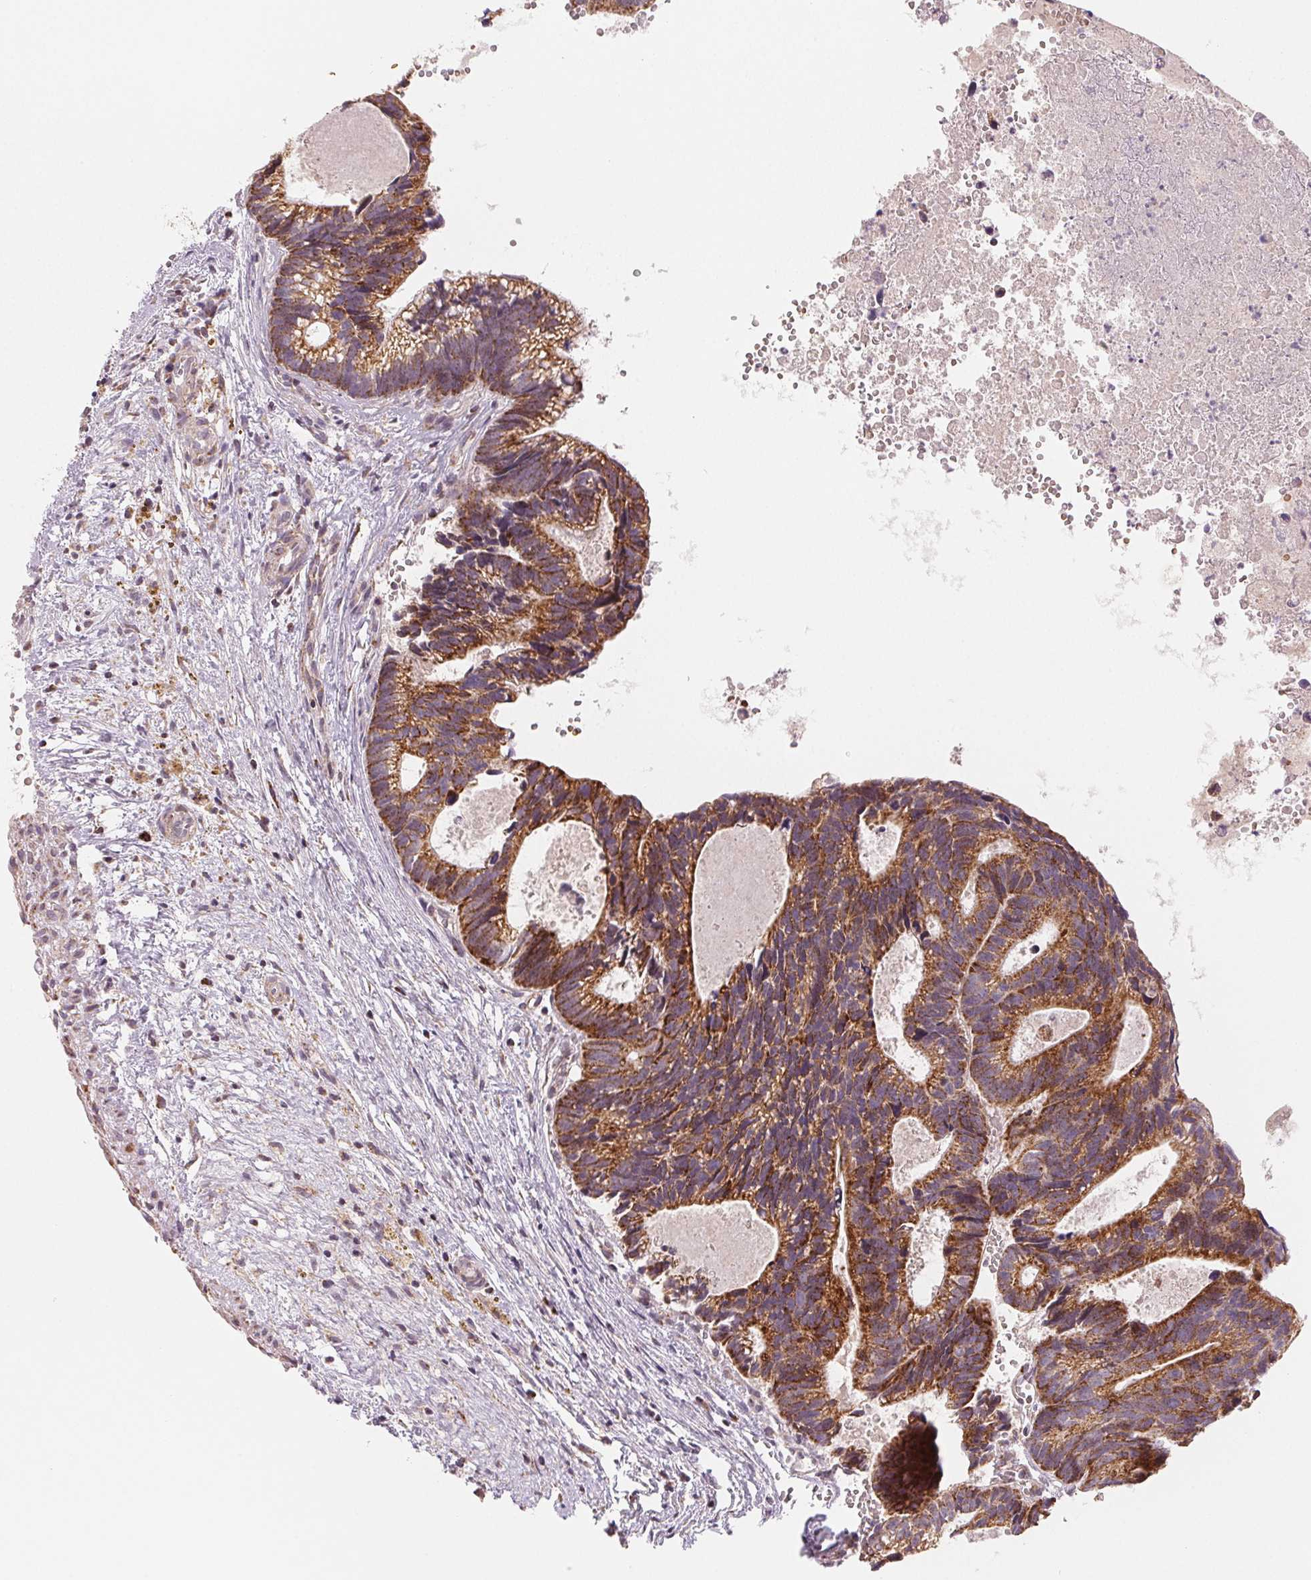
{"staining": {"intensity": "strong", "quantity": ">75%", "location": "cytoplasmic/membranous"}, "tissue": "head and neck cancer", "cell_type": "Tumor cells", "image_type": "cancer", "snomed": [{"axis": "morphology", "description": "Adenocarcinoma, NOS"}, {"axis": "topography", "description": "Head-Neck"}], "caption": "Immunohistochemical staining of human head and neck cancer (adenocarcinoma) exhibits high levels of strong cytoplasmic/membranous staining in about >75% of tumor cells.", "gene": "HINT2", "patient": {"sex": "male", "age": 62}}